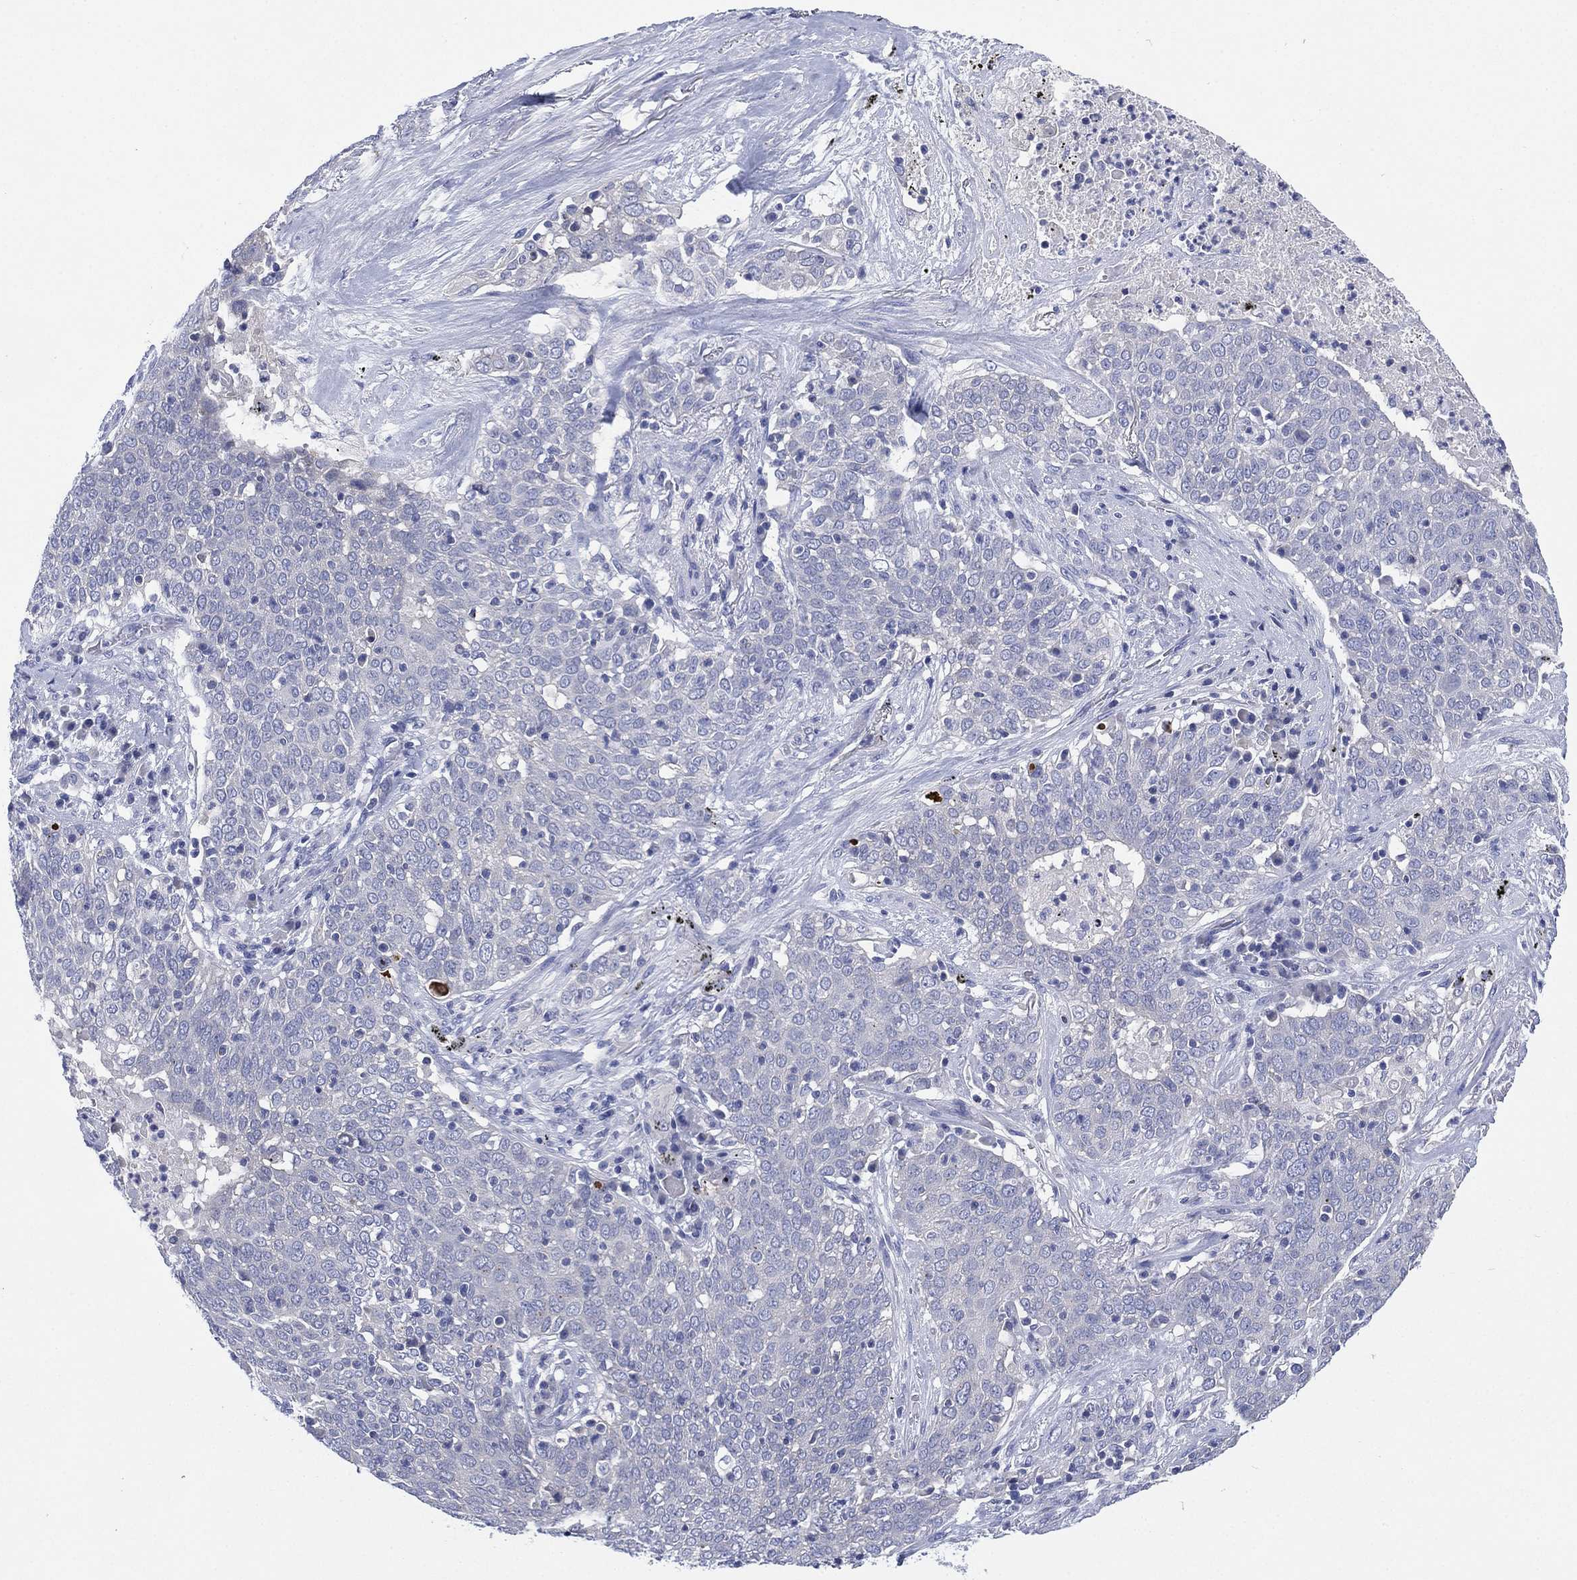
{"staining": {"intensity": "negative", "quantity": "none", "location": "none"}, "tissue": "lung cancer", "cell_type": "Tumor cells", "image_type": "cancer", "snomed": [{"axis": "morphology", "description": "Squamous cell carcinoma, NOS"}, {"axis": "topography", "description": "Lung"}], "caption": "DAB (3,3'-diaminobenzidine) immunohistochemical staining of lung cancer displays no significant staining in tumor cells.", "gene": "CHRNA3", "patient": {"sex": "male", "age": 82}}